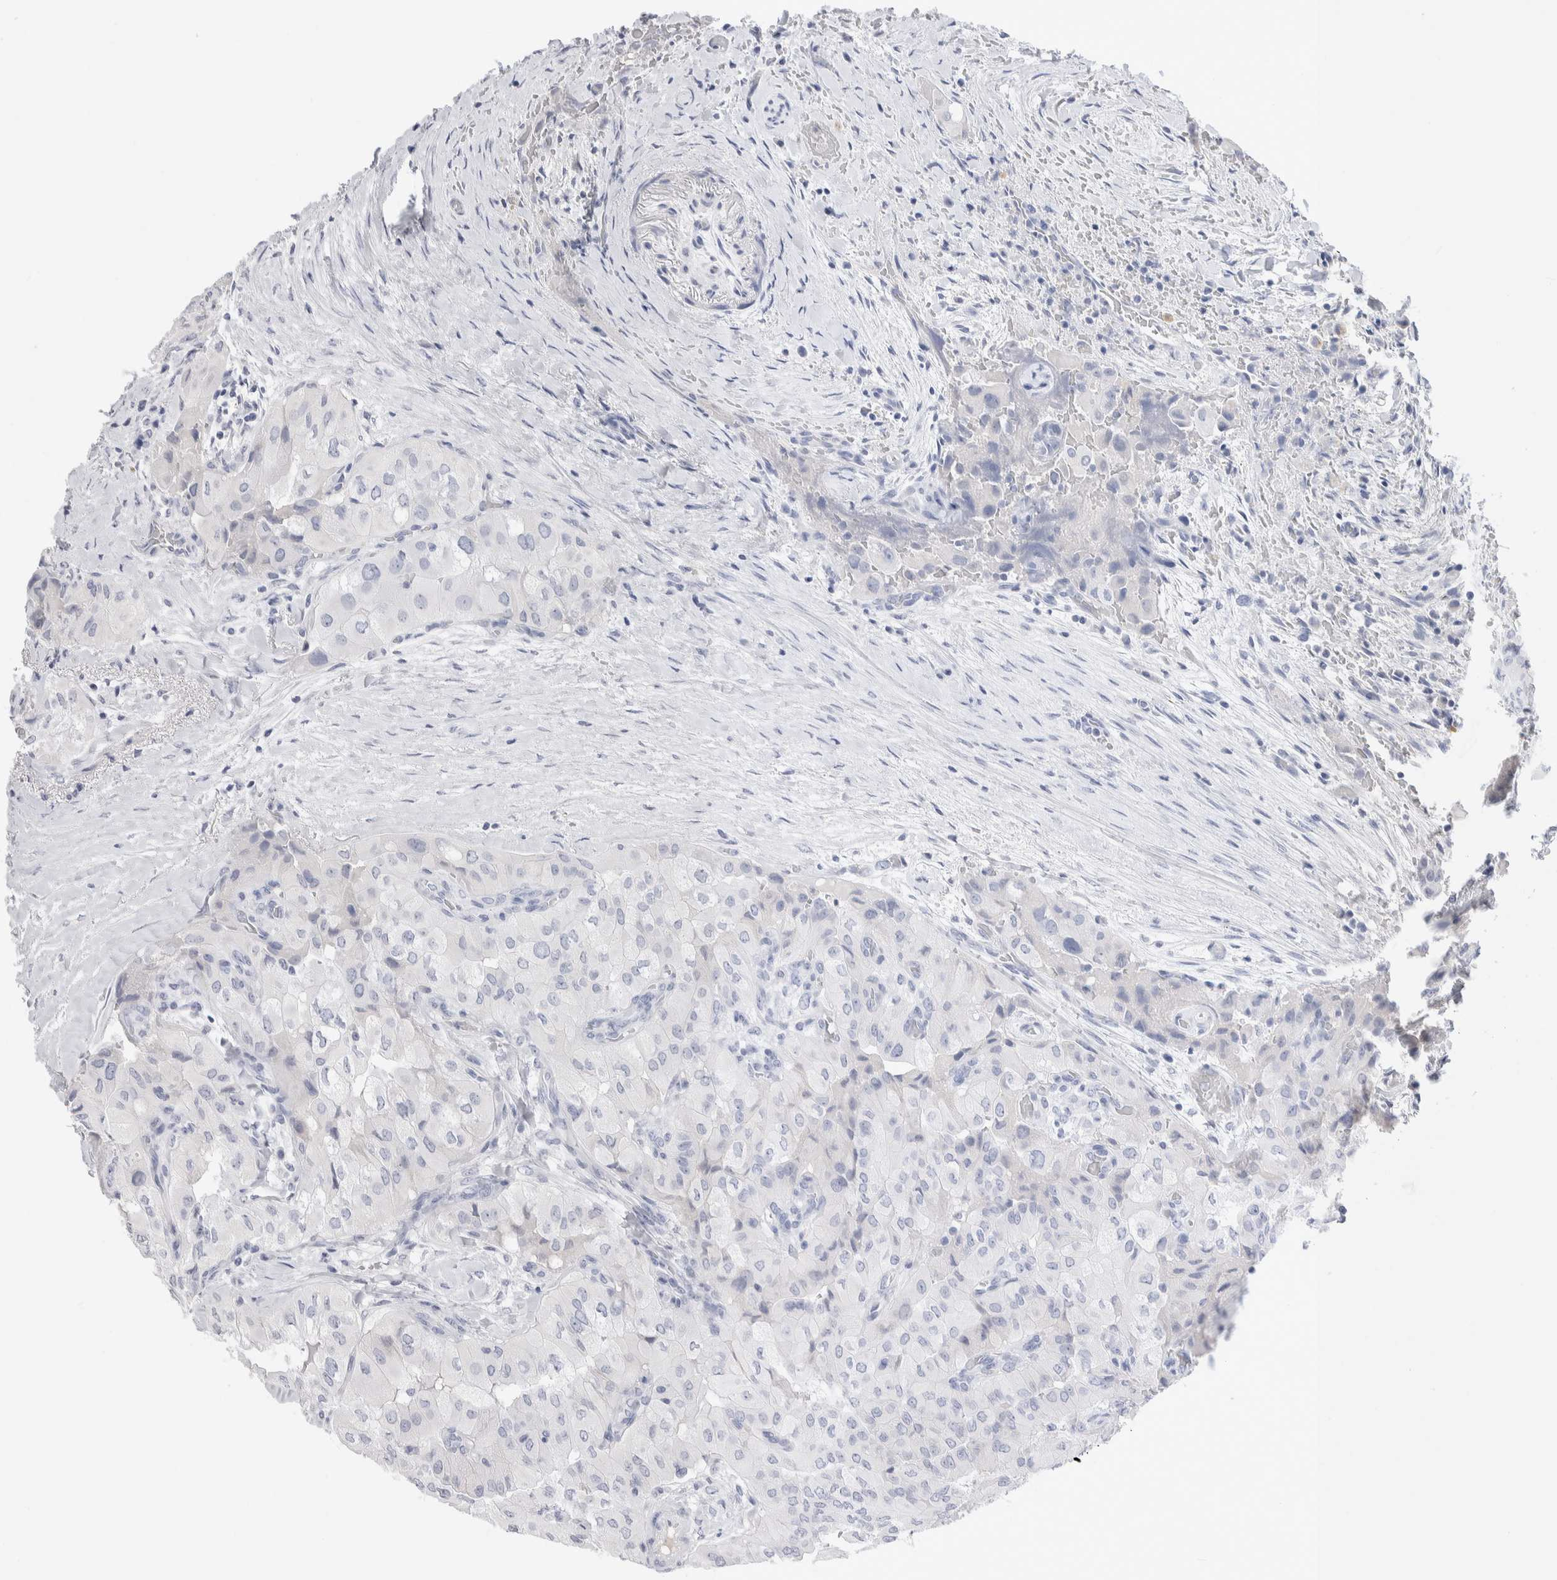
{"staining": {"intensity": "negative", "quantity": "none", "location": "none"}, "tissue": "thyroid cancer", "cell_type": "Tumor cells", "image_type": "cancer", "snomed": [{"axis": "morphology", "description": "Papillary adenocarcinoma, NOS"}, {"axis": "topography", "description": "Thyroid gland"}], "caption": "Tumor cells are negative for brown protein staining in thyroid papillary adenocarcinoma. Nuclei are stained in blue.", "gene": "GDA", "patient": {"sex": "female", "age": 59}}